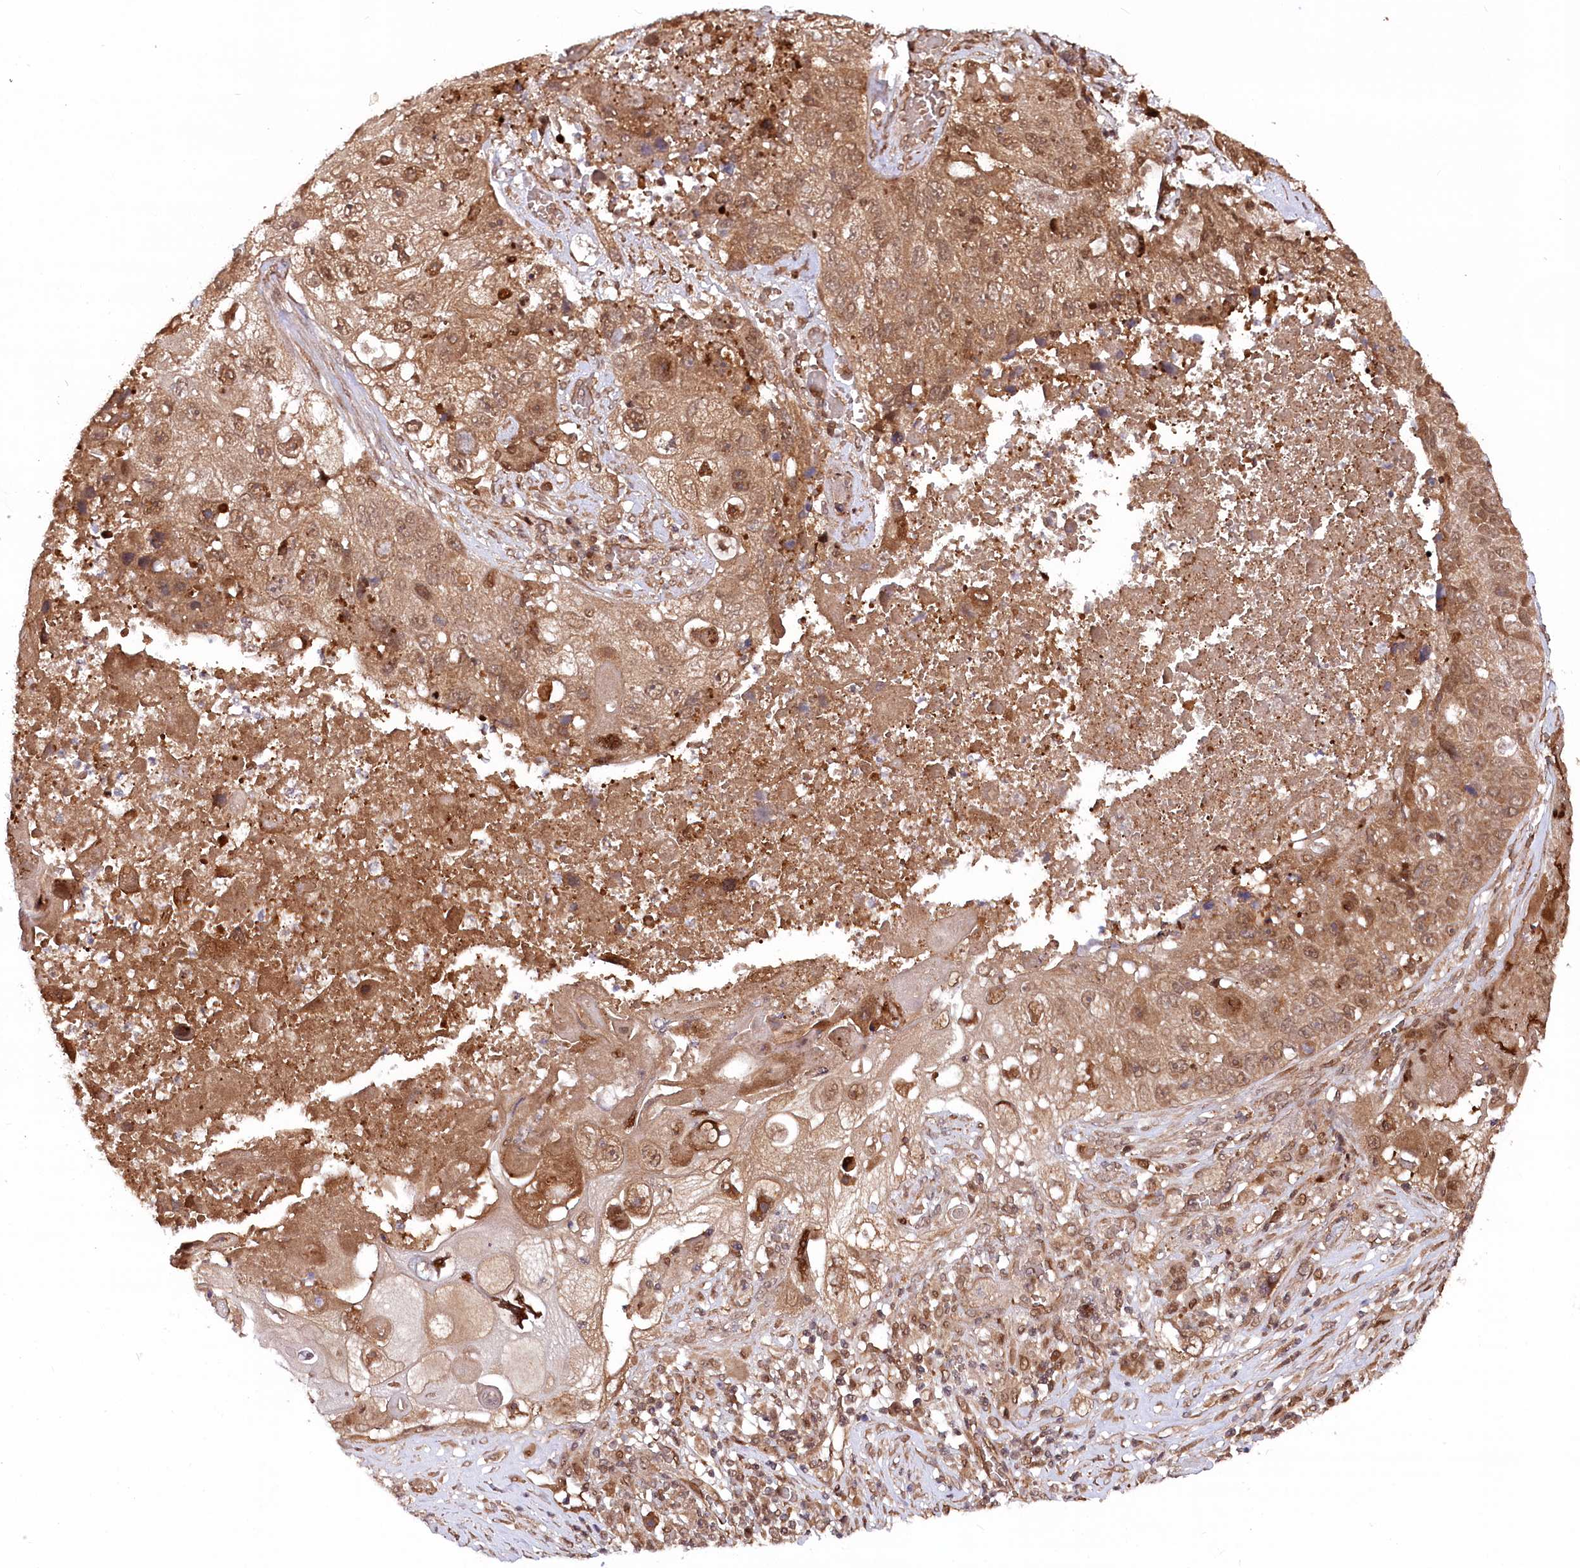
{"staining": {"intensity": "moderate", "quantity": ">75%", "location": "cytoplasmic/membranous,nuclear"}, "tissue": "lung cancer", "cell_type": "Tumor cells", "image_type": "cancer", "snomed": [{"axis": "morphology", "description": "Squamous cell carcinoma, NOS"}, {"axis": "topography", "description": "Lung"}], "caption": "This micrograph shows immunohistochemistry (IHC) staining of lung cancer (squamous cell carcinoma), with medium moderate cytoplasmic/membranous and nuclear expression in approximately >75% of tumor cells.", "gene": "PSMA1", "patient": {"sex": "male", "age": 61}}